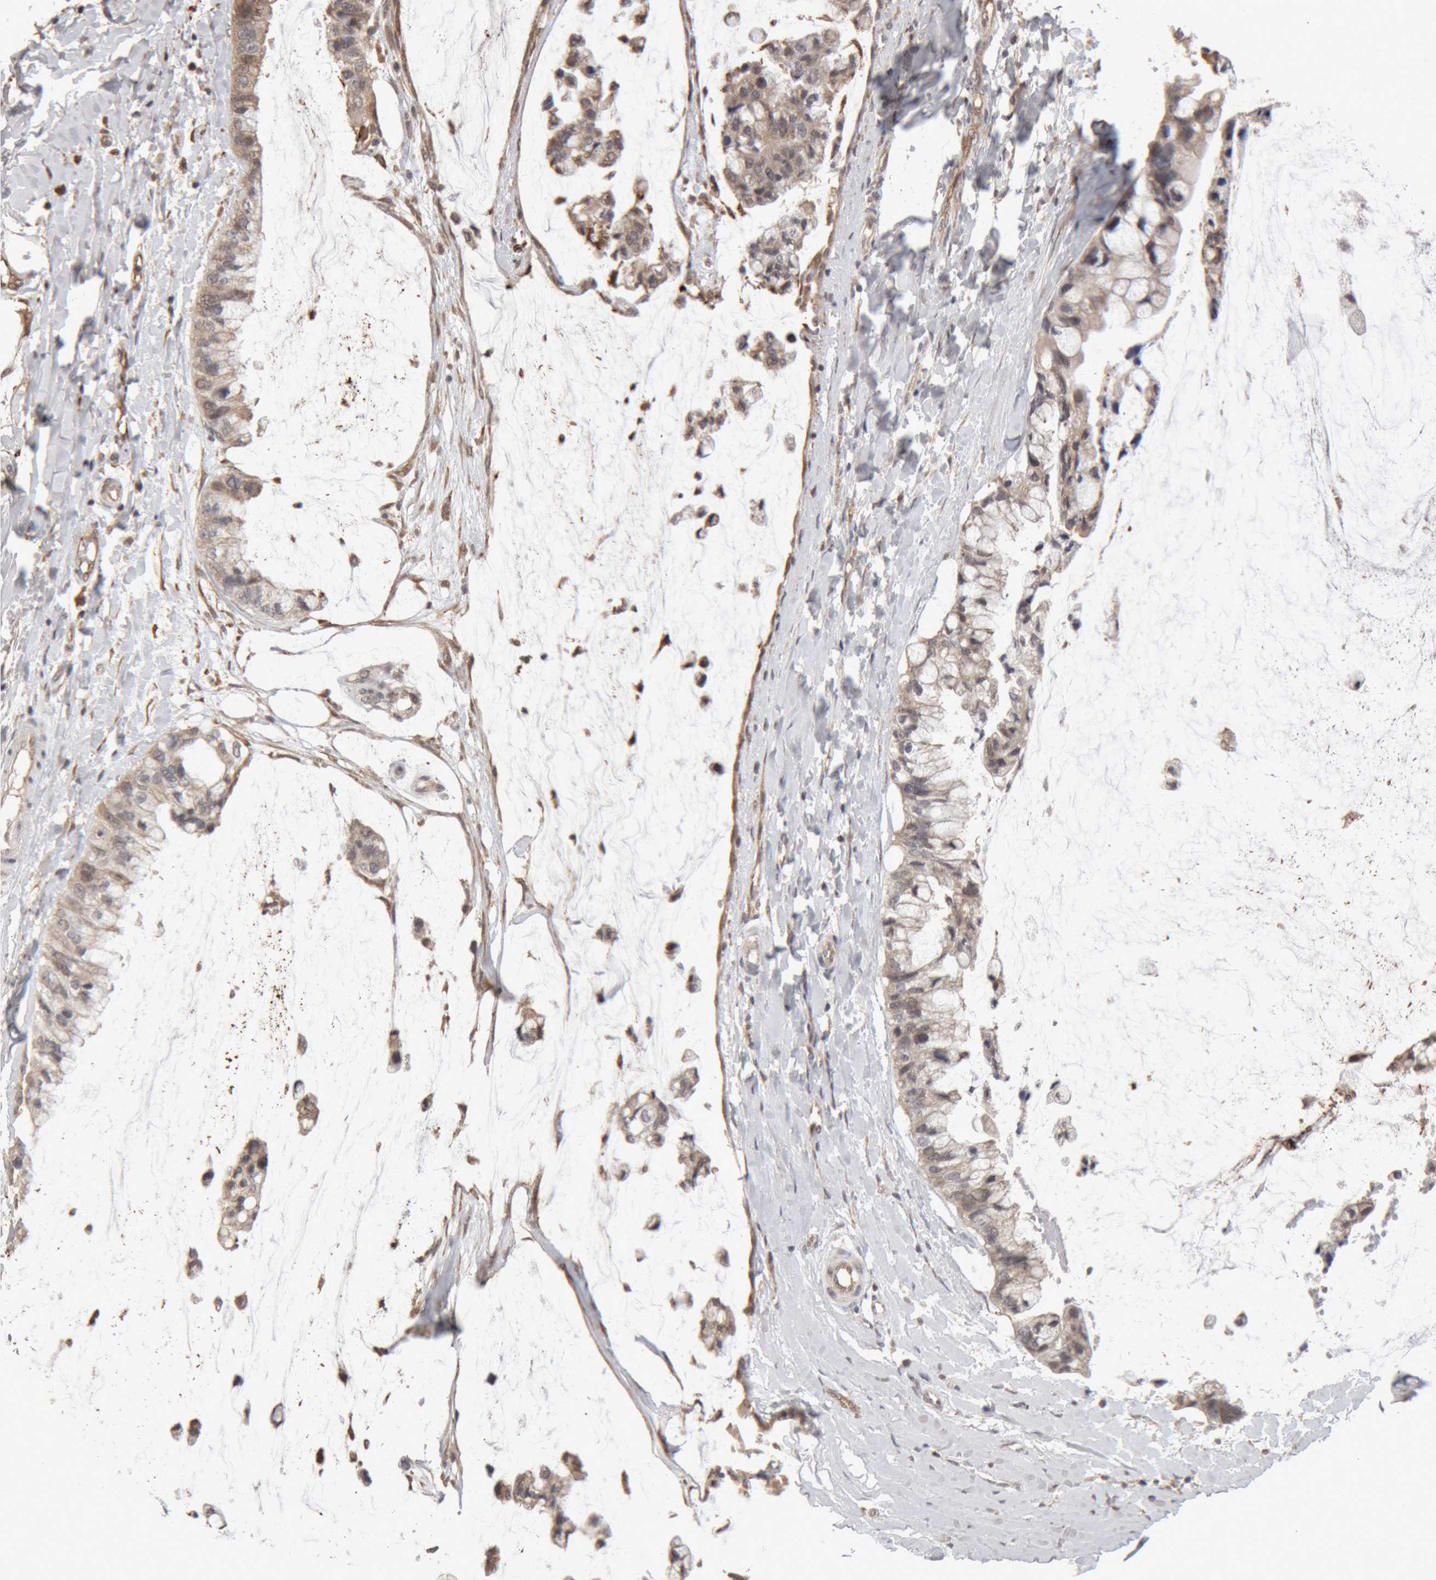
{"staining": {"intensity": "weak", "quantity": ">75%", "location": "cytoplasmic/membranous"}, "tissue": "ovarian cancer", "cell_type": "Tumor cells", "image_type": "cancer", "snomed": [{"axis": "morphology", "description": "Cystadenocarcinoma, mucinous, NOS"}, {"axis": "topography", "description": "Ovary"}], "caption": "A low amount of weak cytoplasmic/membranous positivity is identified in about >75% of tumor cells in mucinous cystadenocarcinoma (ovarian) tissue.", "gene": "MEP1A", "patient": {"sex": "female", "age": 39}}